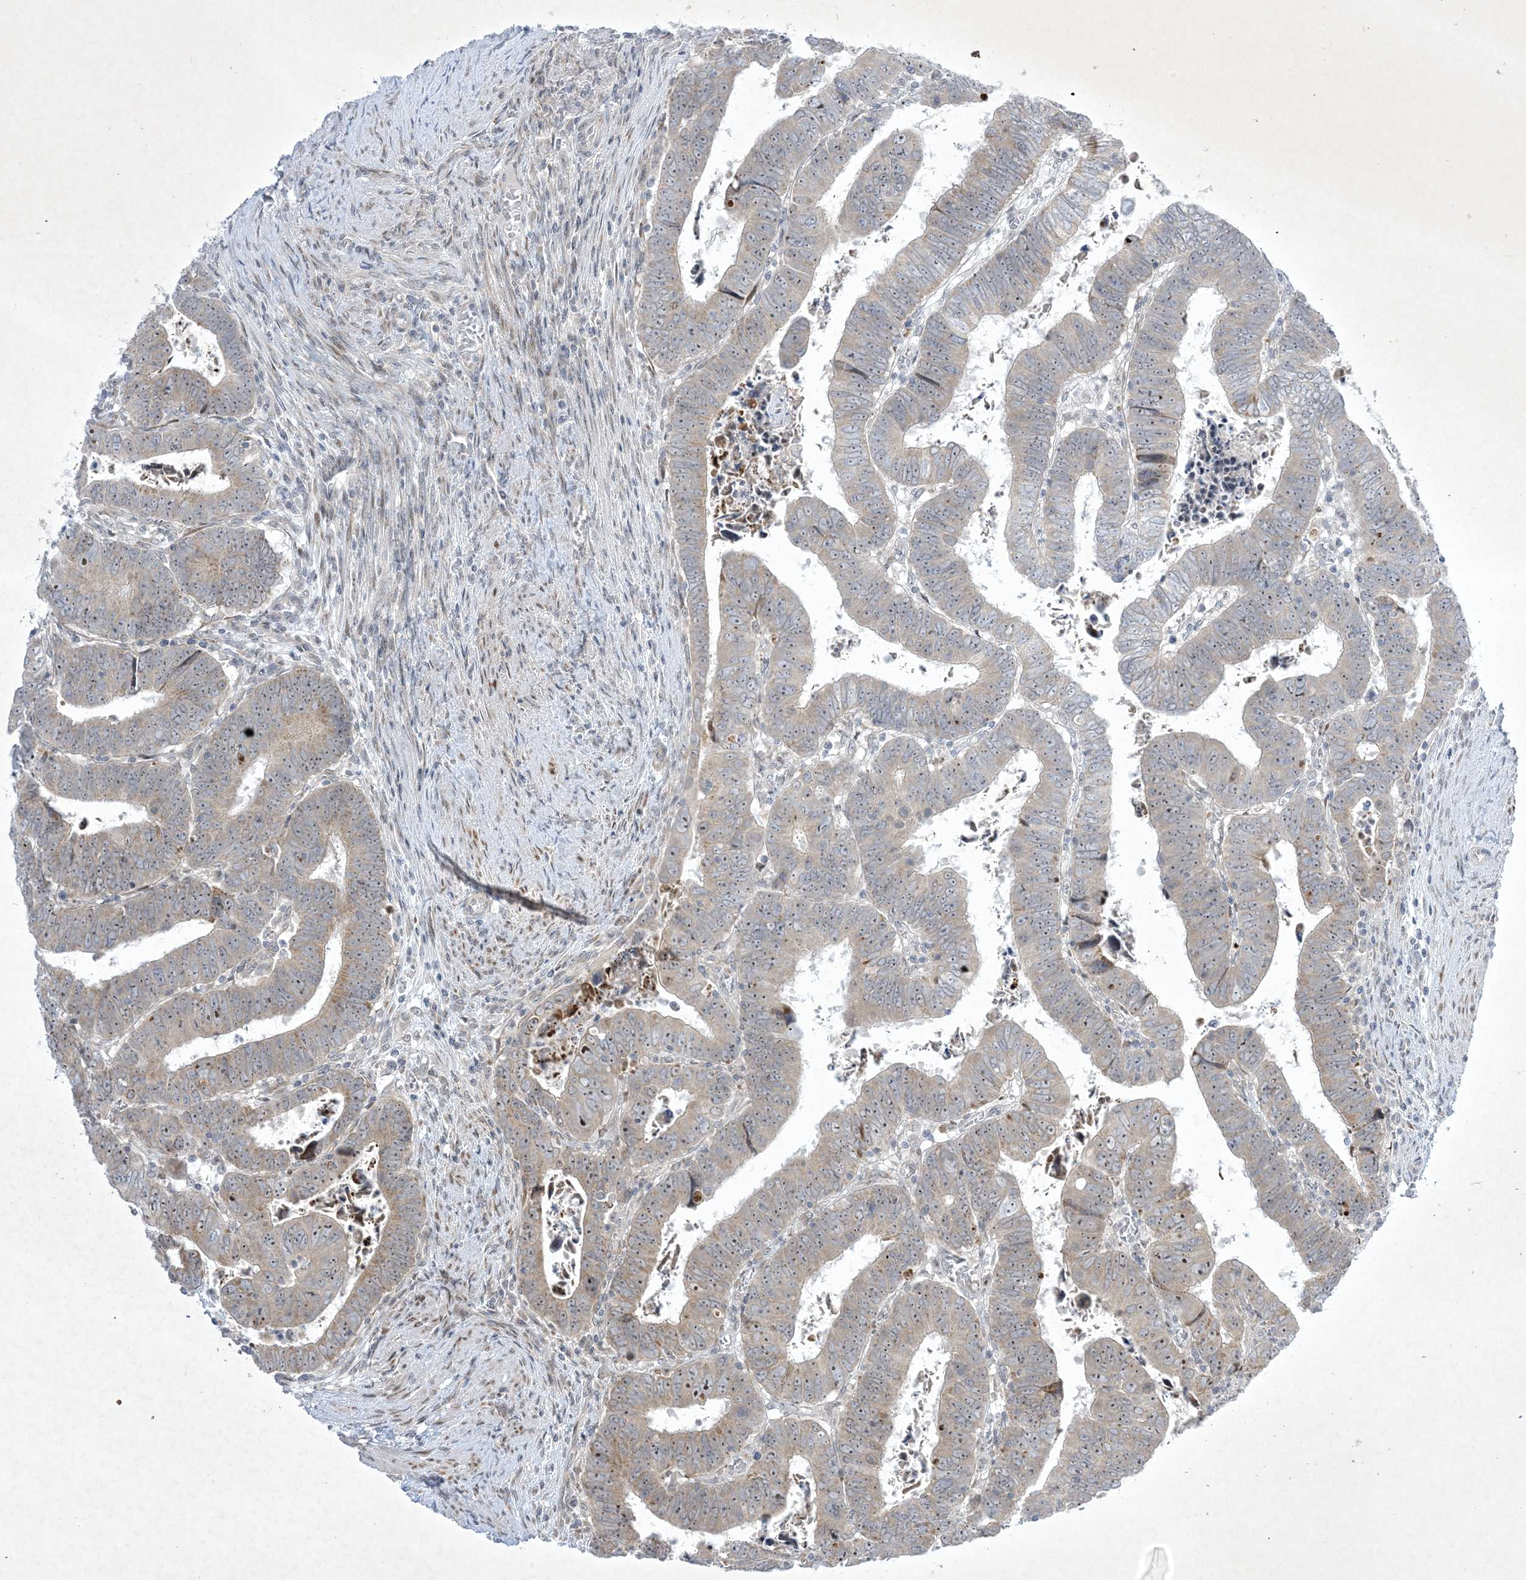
{"staining": {"intensity": "moderate", "quantity": "25%-75%", "location": "cytoplasmic/membranous,nuclear"}, "tissue": "colorectal cancer", "cell_type": "Tumor cells", "image_type": "cancer", "snomed": [{"axis": "morphology", "description": "Normal tissue, NOS"}, {"axis": "morphology", "description": "Adenocarcinoma, NOS"}, {"axis": "topography", "description": "Rectum"}], "caption": "DAB (3,3'-diaminobenzidine) immunohistochemical staining of colorectal cancer demonstrates moderate cytoplasmic/membranous and nuclear protein expression in about 25%-75% of tumor cells. The staining is performed using DAB (3,3'-diaminobenzidine) brown chromogen to label protein expression. The nuclei are counter-stained blue using hematoxylin.", "gene": "SOGA3", "patient": {"sex": "female", "age": 65}}